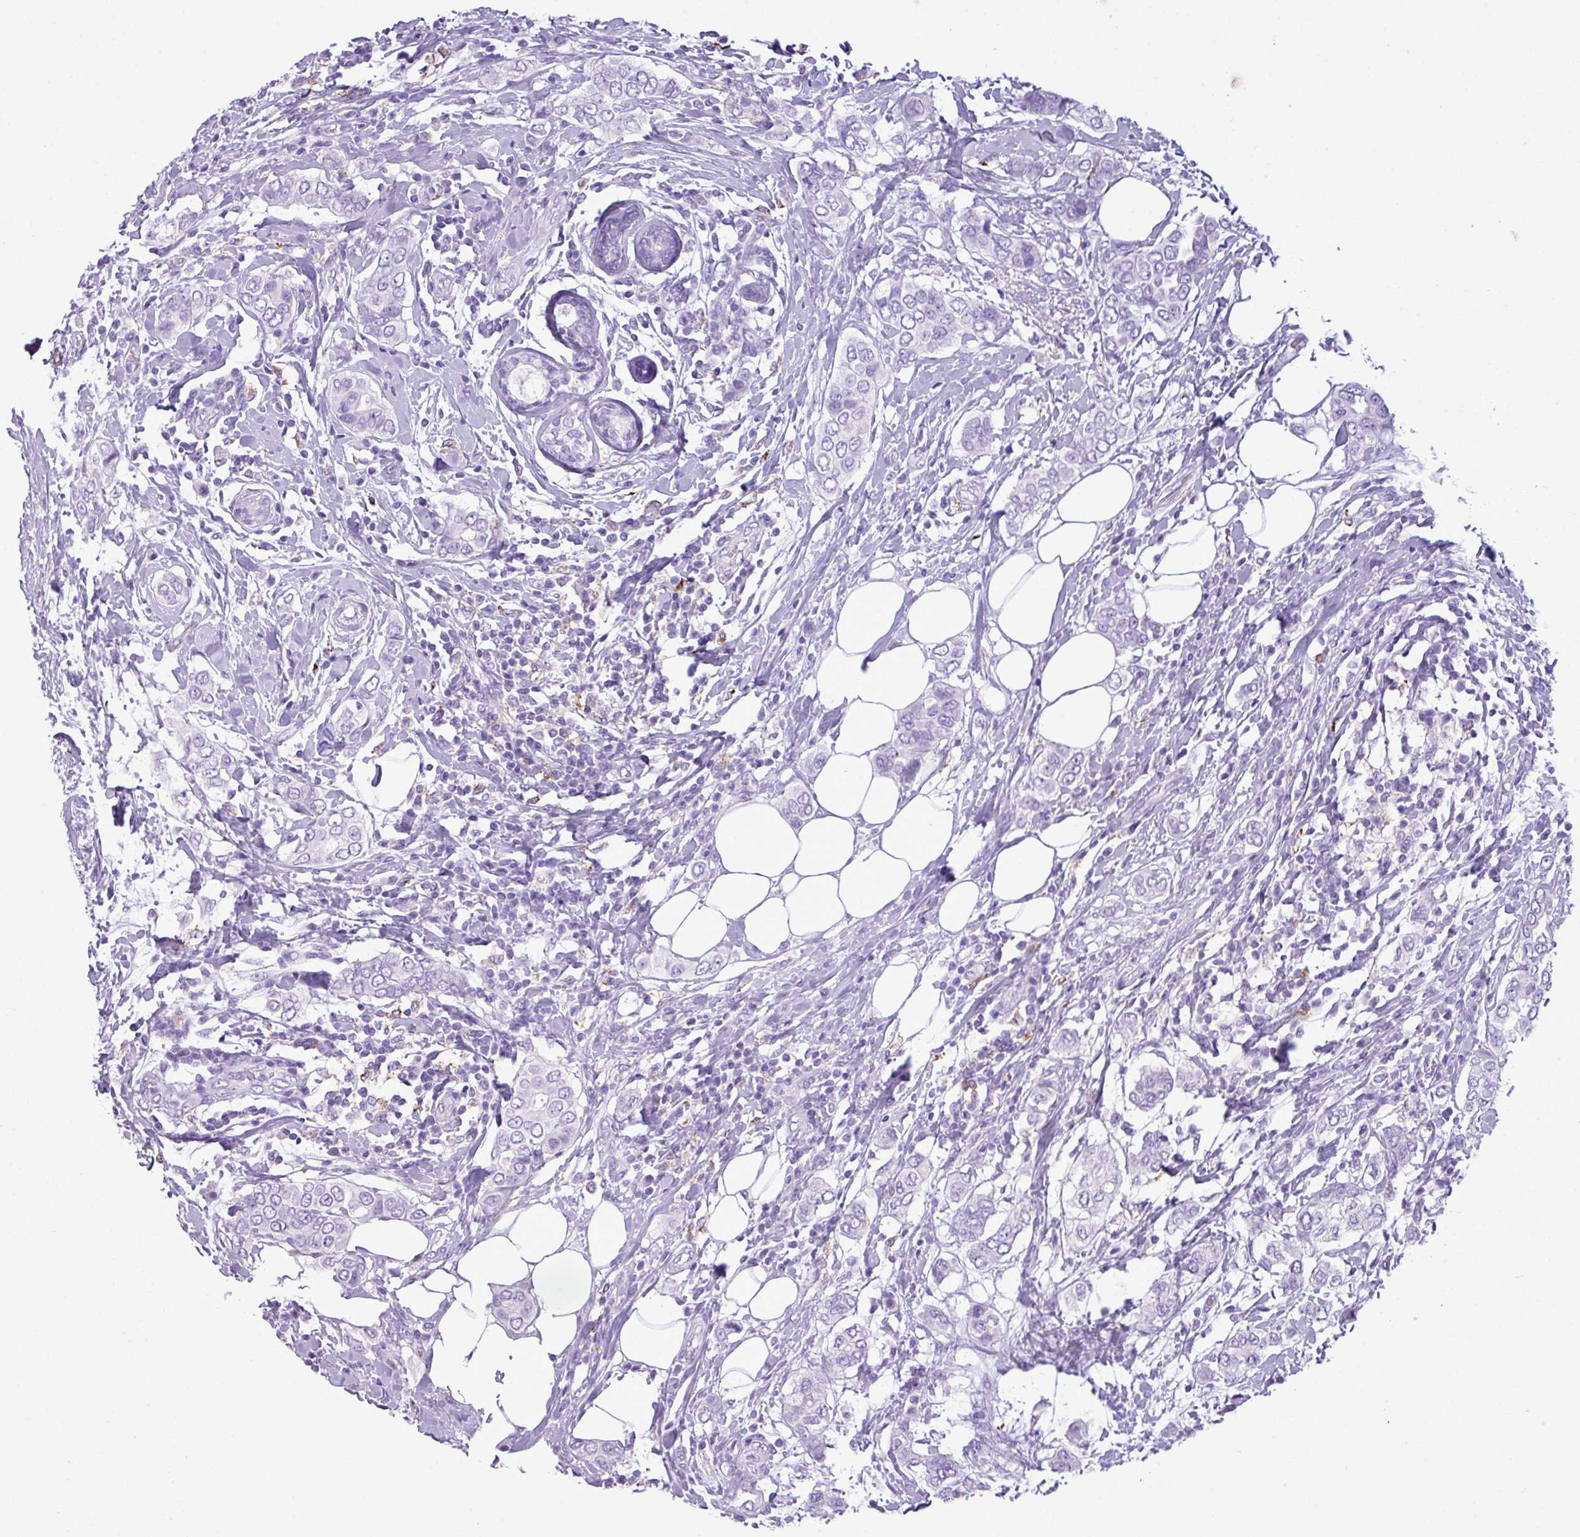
{"staining": {"intensity": "negative", "quantity": "none", "location": "none"}, "tissue": "breast cancer", "cell_type": "Tumor cells", "image_type": "cancer", "snomed": [{"axis": "morphology", "description": "Lobular carcinoma"}, {"axis": "topography", "description": "Breast"}], "caption": "A micrograph of breast cancer (lobular carcinoma) stained for a protein reveals no brown staining in tumor cells. The staining was performed using DAB (3,3'-diaminobenzidine) to visualize the protein expression in brown, while the nuclei were stained in blue with hematoxylin (Magnification: 20x).", "gene": "RBMXL2", "patient": {"sex": "female", "age": 51}}